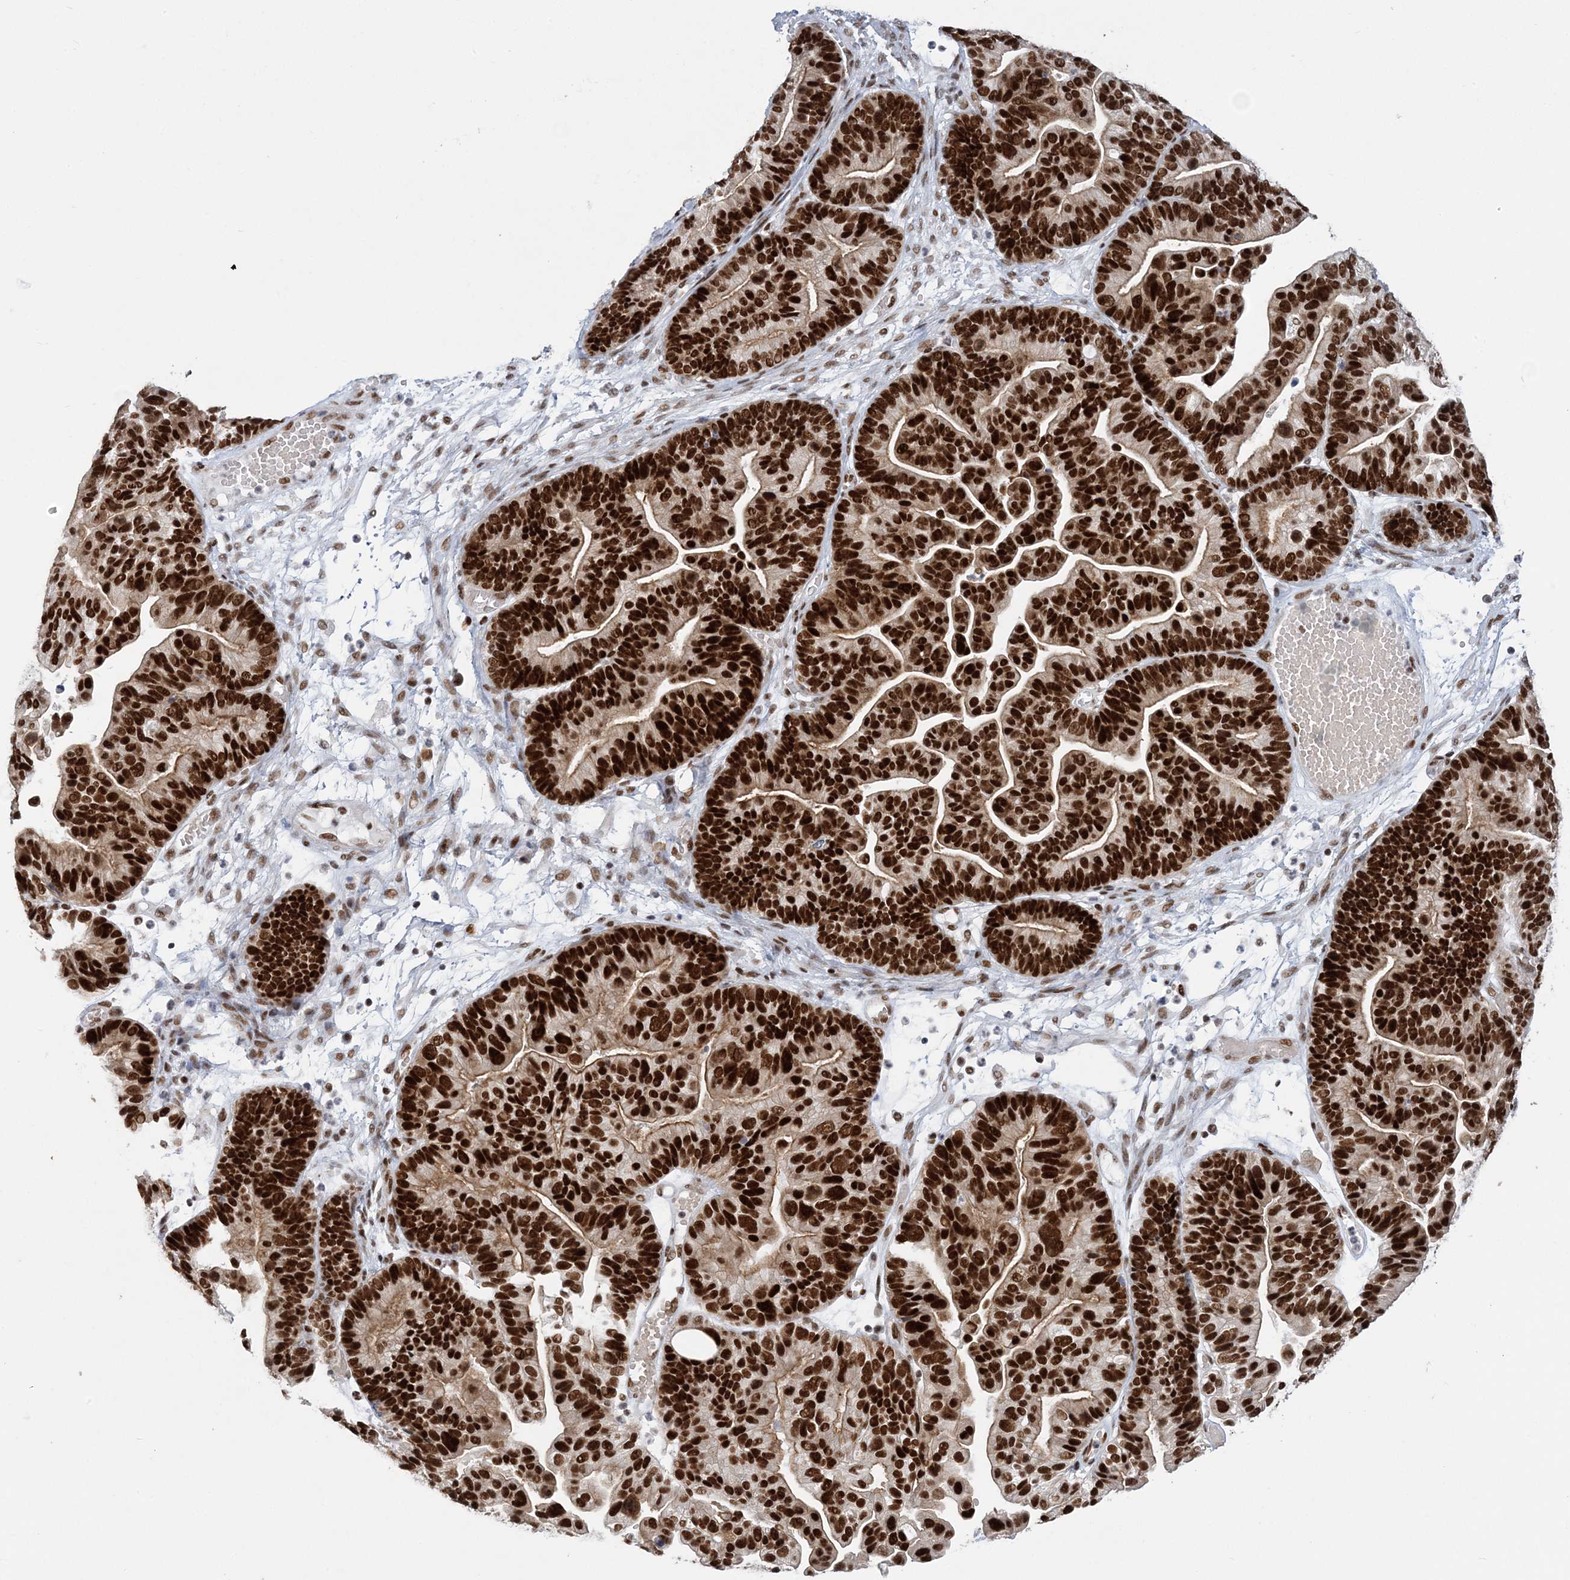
{"staining": {"intensity": "strong", "quantity": ">75%", "location": "nuclear"}, "tissue": "ovarian cancer", "cell_type": "Tumor cells", "image_type": "cancer", "snomed": [{"axis": "morphology", "description": "Cystadenocarcinoma, serous, NOS"}, {"axis": "topography", "description": "Ovary"}], "caption": "Protein staining reveals strong nuclear expression in about >75% of tumor cells in ovarian cancer. (Stains: DAB in brown, nuclei in blue, Microscopy: brightfield microscopy at high magnification).", "gene": "ZBTB7A", "patient": {"sex": "female", "age": 56}}